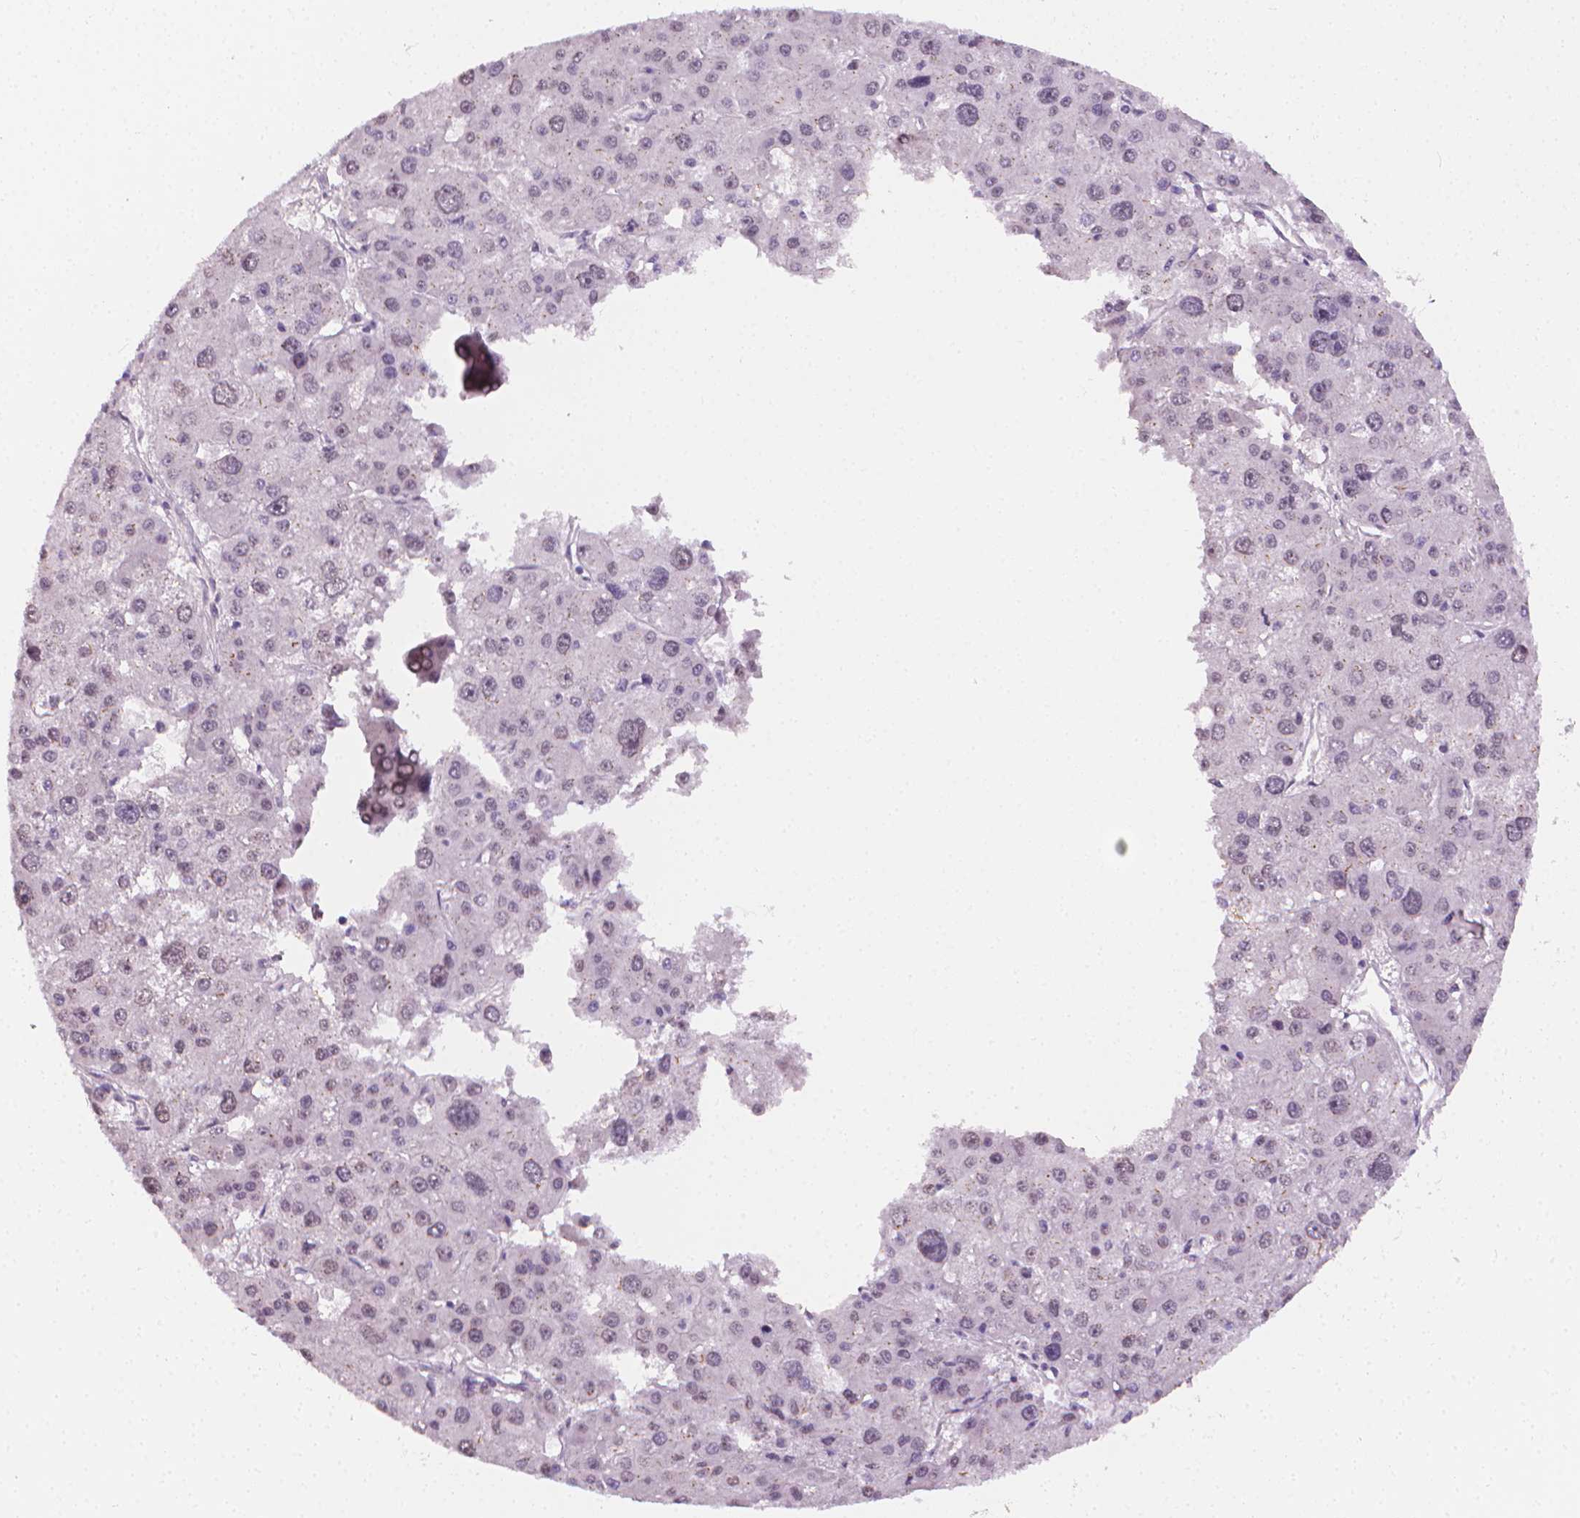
{"staining": {"intensity": "negative", "quantity": "none", "location": "none"}, "tissue": "liver cancer", "cell_type": "Tumor cells", "image_type": "cancer", "snomed": [{"axis": "morphology", "description": "Carcinoma, Hepatocellular, NOS"}, {"axis": "topography", "description": "Liver"}], "caption": "A photomicrograph of human hepatocellular carcinoma (liver) is negative for staining in tumor cells. (DAB (3,3'-diaminobenzidine) IHC with hematoxylin counter stain).", "gene": "NCAN", "patient": {"sex": "male", "age": 73}}